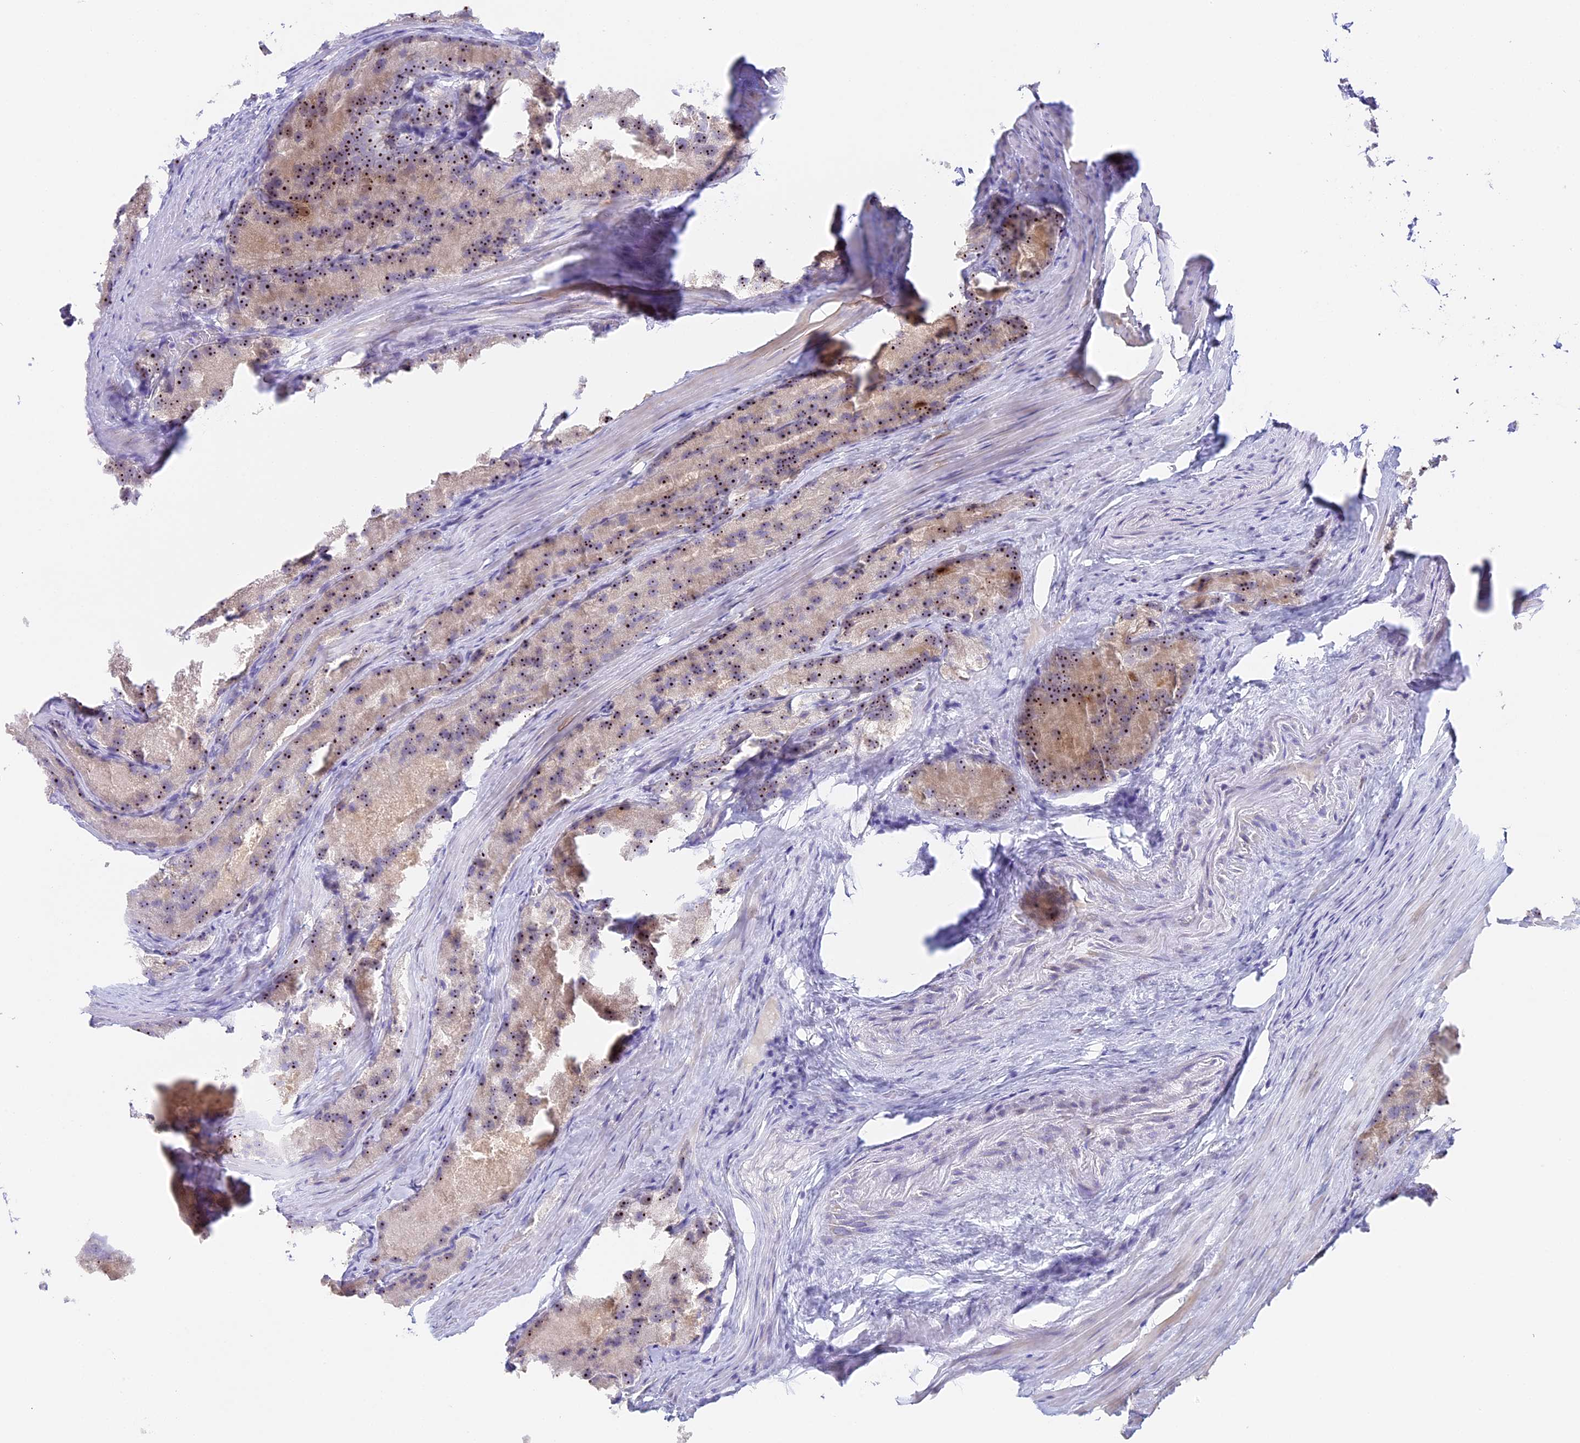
{"staining": {"intensity": "strong", "quantity": ">75%", "location": "nuclear"}, "tissue": "prostate cancer", "cell_type": "Tumor cells", "image_type": "cancer", "snomed": [{"axis": "morphology", "description": "Adenocarcinoma, Low grade"}, {"axis": "topography", "description": "Prostate"}], "caption": "This is an image of immunohistochemistry (IHC) staining of prostate cancer (adenocarcinoma (low-grade)), which shows strong staining in the nuclear of tumor cells.", "gene": "RAD51", "patient": {"sex": "male", "age": 69}}